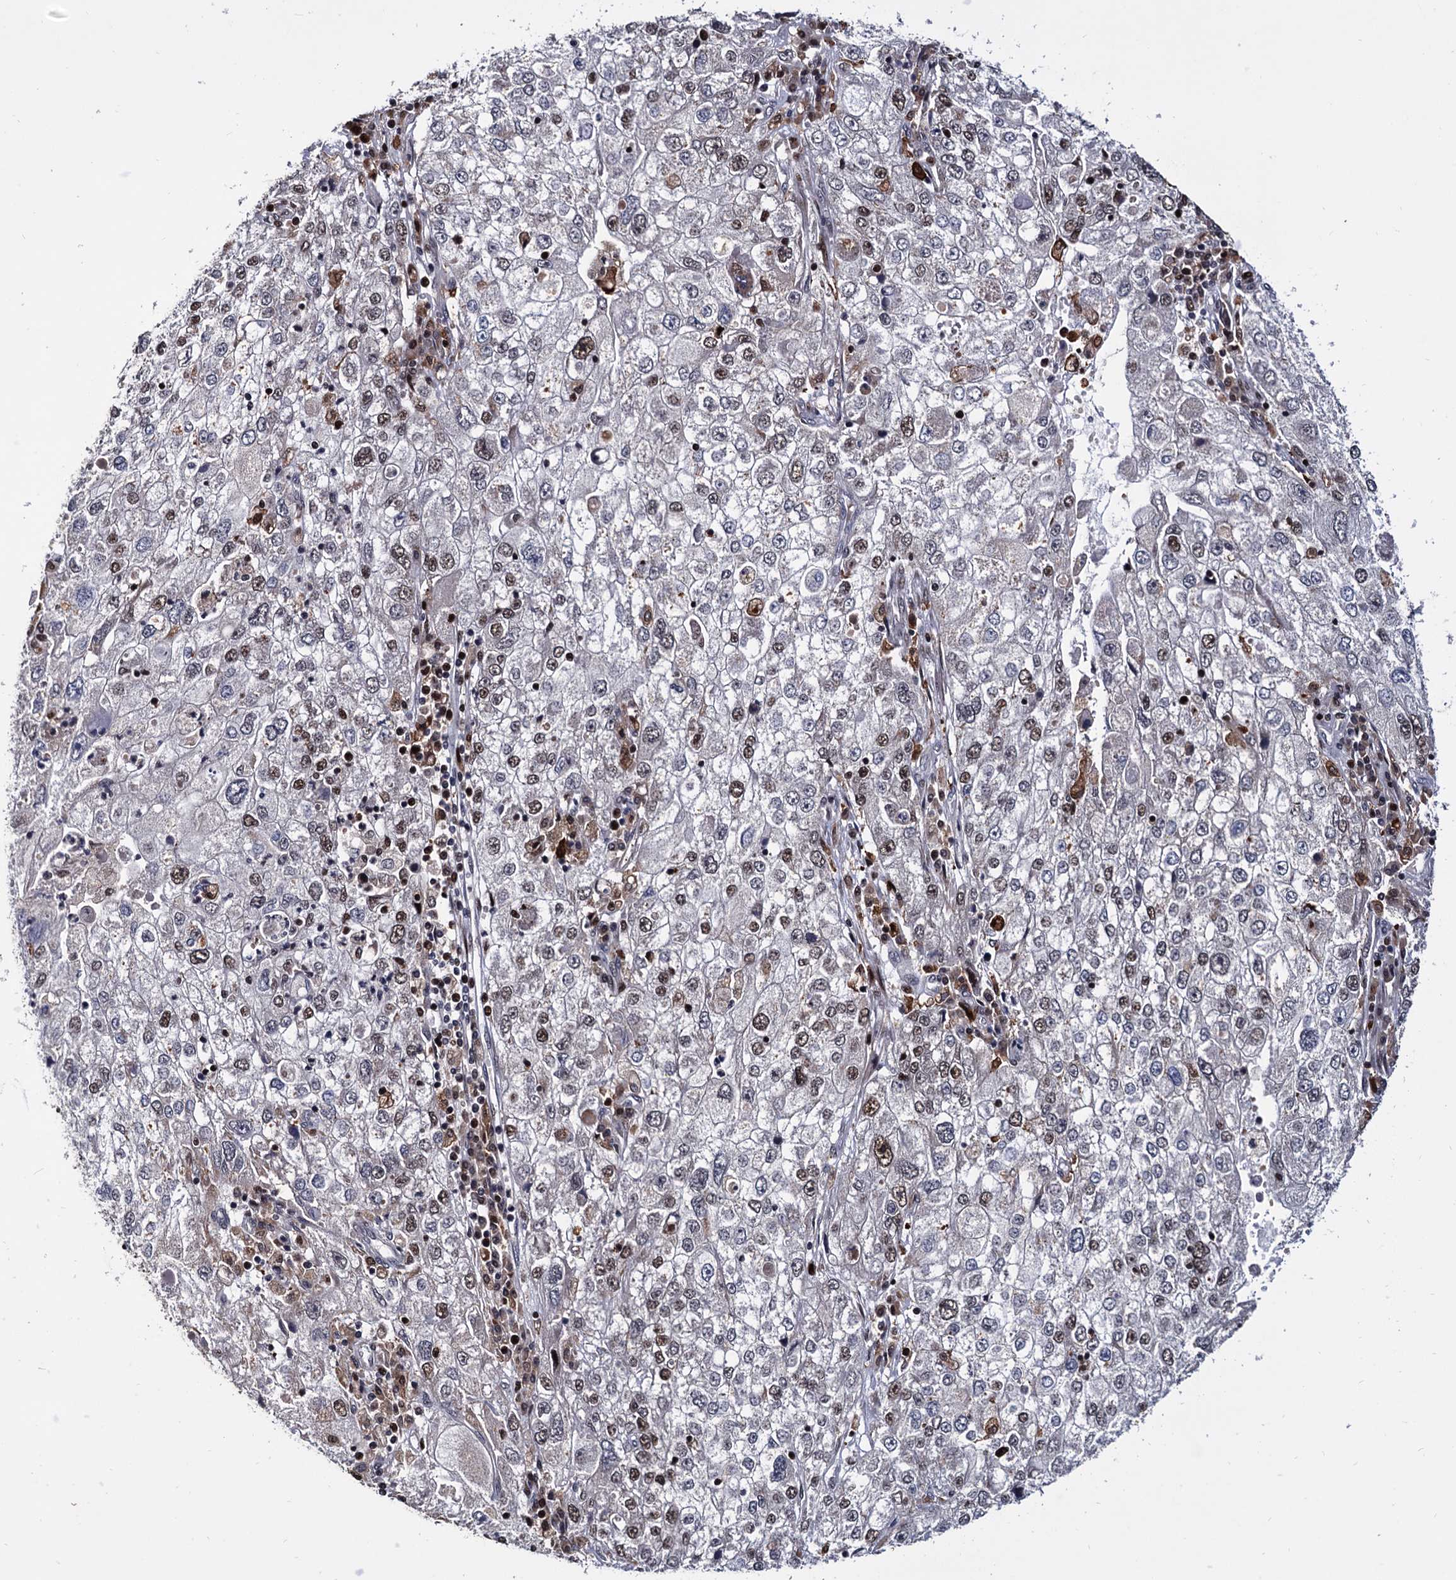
{"staining": {"intensity": "moderate", "quantity": "25%-75%", "location": "nuclear"}, "tissue": "endometrial cancer", "cell_type": "Tumor cells", "image_type": "cancer", "snomed": [{"axis": "morphology", "description": "Adenocarcinoma, NOS"}, {"axis": "topography", "description": "Endometrium"}], "caption": "Human endometrial cancer stained with a protein marker exhibits moderate staining in tumor cells.", "gene": "RNASEH2B", "patient": {"sex": "female", "age": 49}}